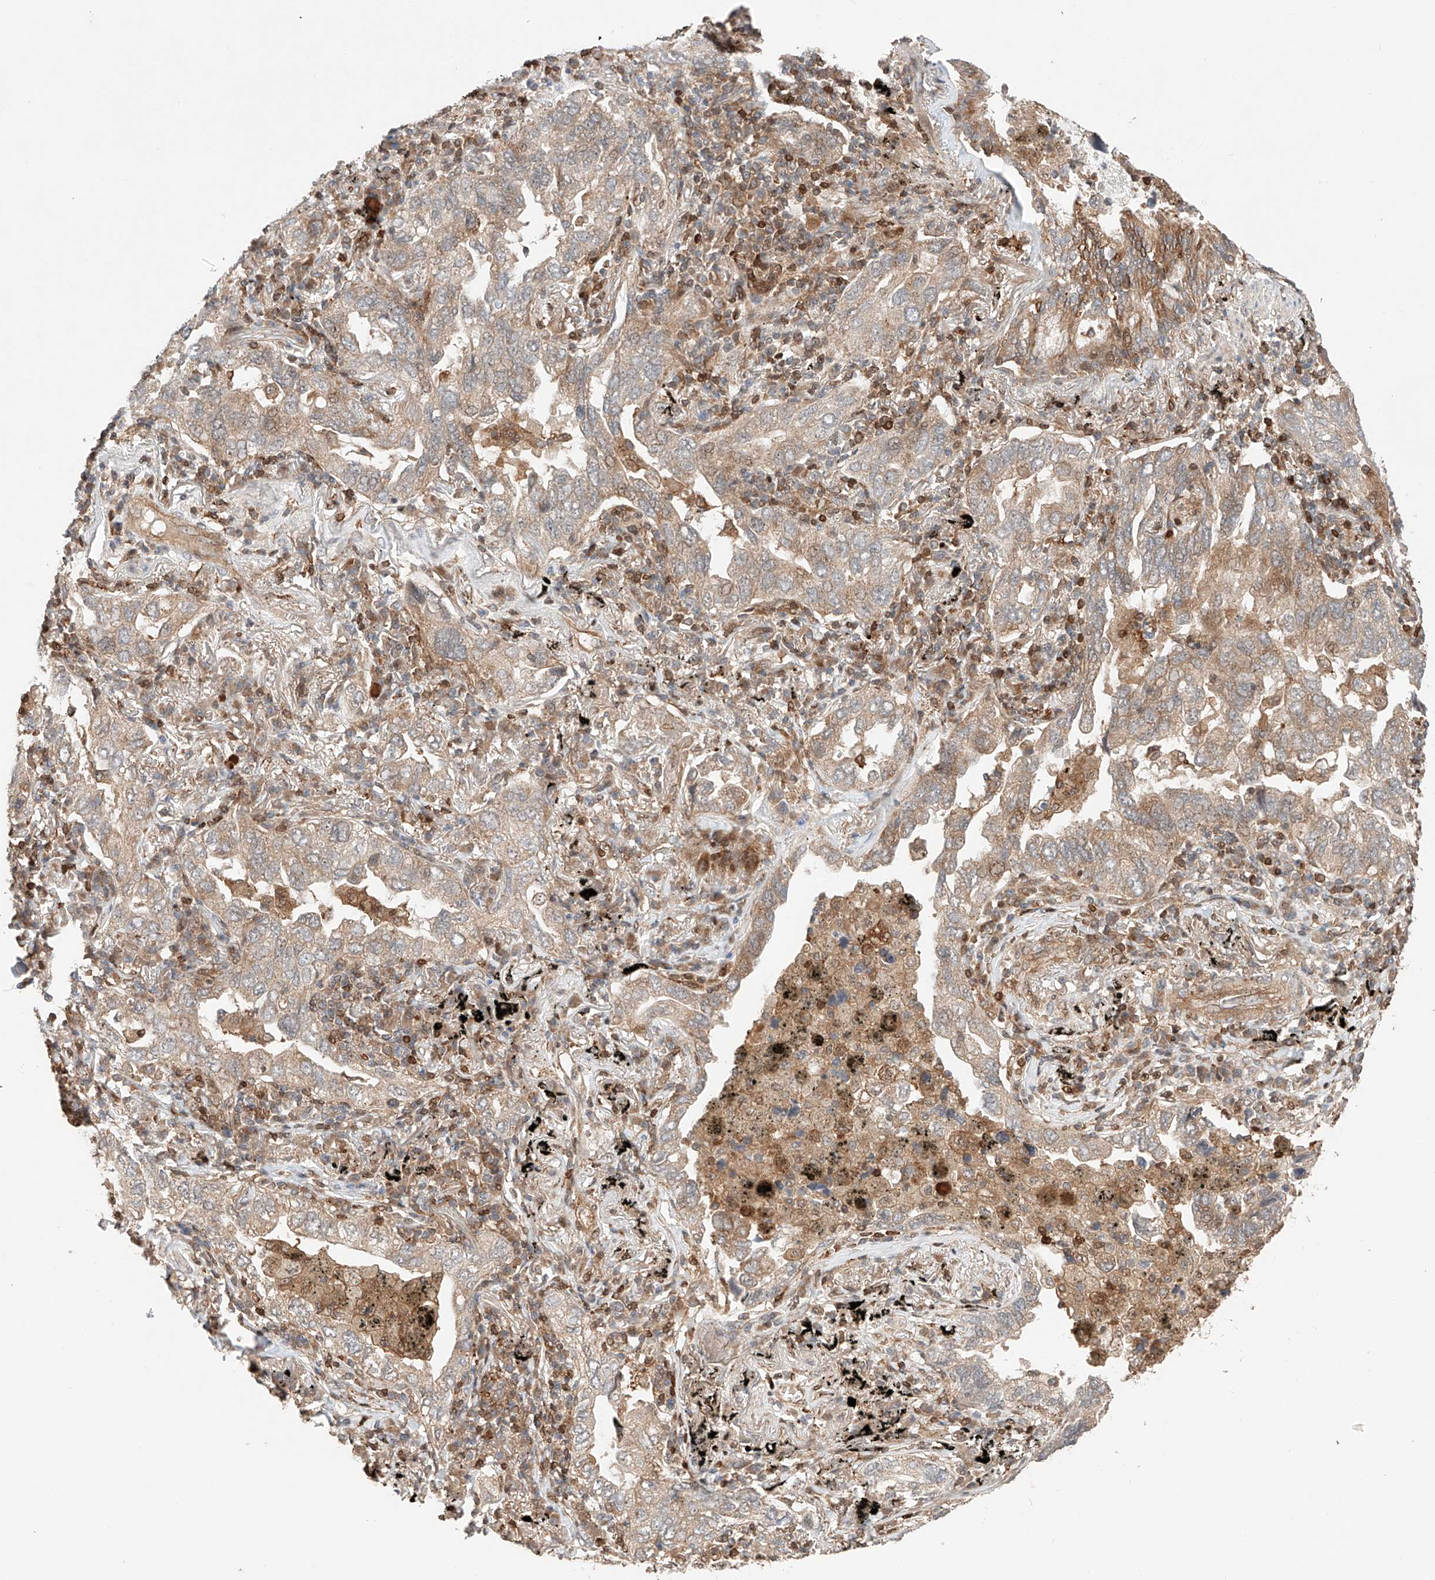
{"staining": {"intensity": "weak", "quantity": ">75%", "location": "cytoplasmic/membranous"}, "tissue": "lung cancer", "cell_type": "Tumor cells", "image_type": "cancer", "snomed": [{"axis": "morphology", "description": "Adenocarcinoma, NOS"}, {"axis": "topography", "description": "Lung"}], "caption": "Human adenocarcinoma (lung) stained with a protein marker demonstrates weak staining in tumor cells.", "gene": "IGSF22", "patient": {"sex": "male", "age": 65}}